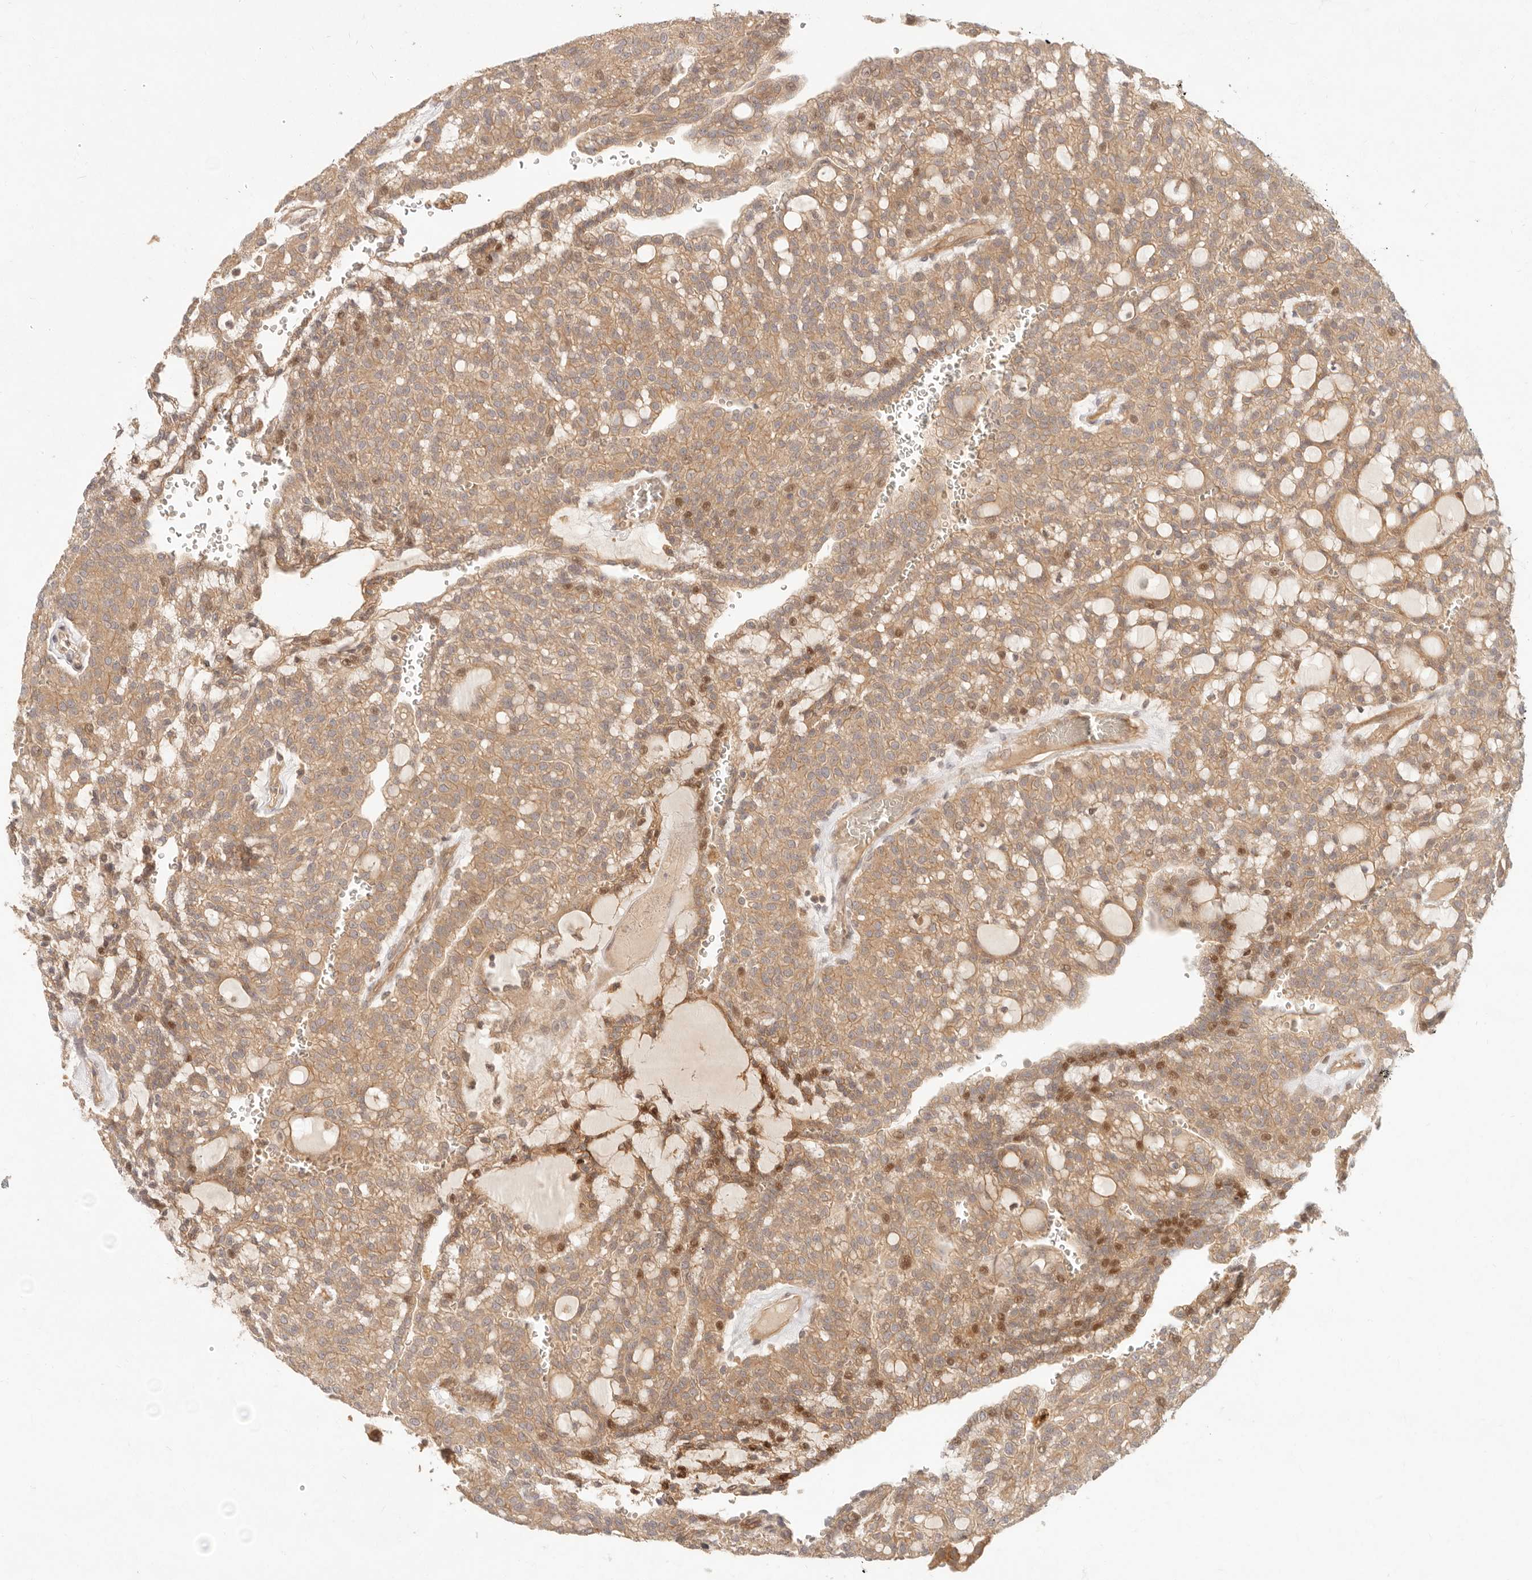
{"staining": {"intensity": "moderate", "quantity": ">75%", "location": "cytoplasmic/membranous,nuclear"}, "tissue": "renal cancer", "cell_type": "Tumor cells", "image_type": "cancer", "snomed": [{"axis": "morphology", "description": "Adenocarcinoma, NOS"}, {"axis": "topography", "description": "Kidney"}], "caption": "About >75% of tumor cells in human renal cancer display moderate cytoplasmic/membranous and nuclear protein positivity as visualized by brown immunohistochemical staining.", "gene": "PPP1R3B", "patient": {"sex": "male", "age": 63}}